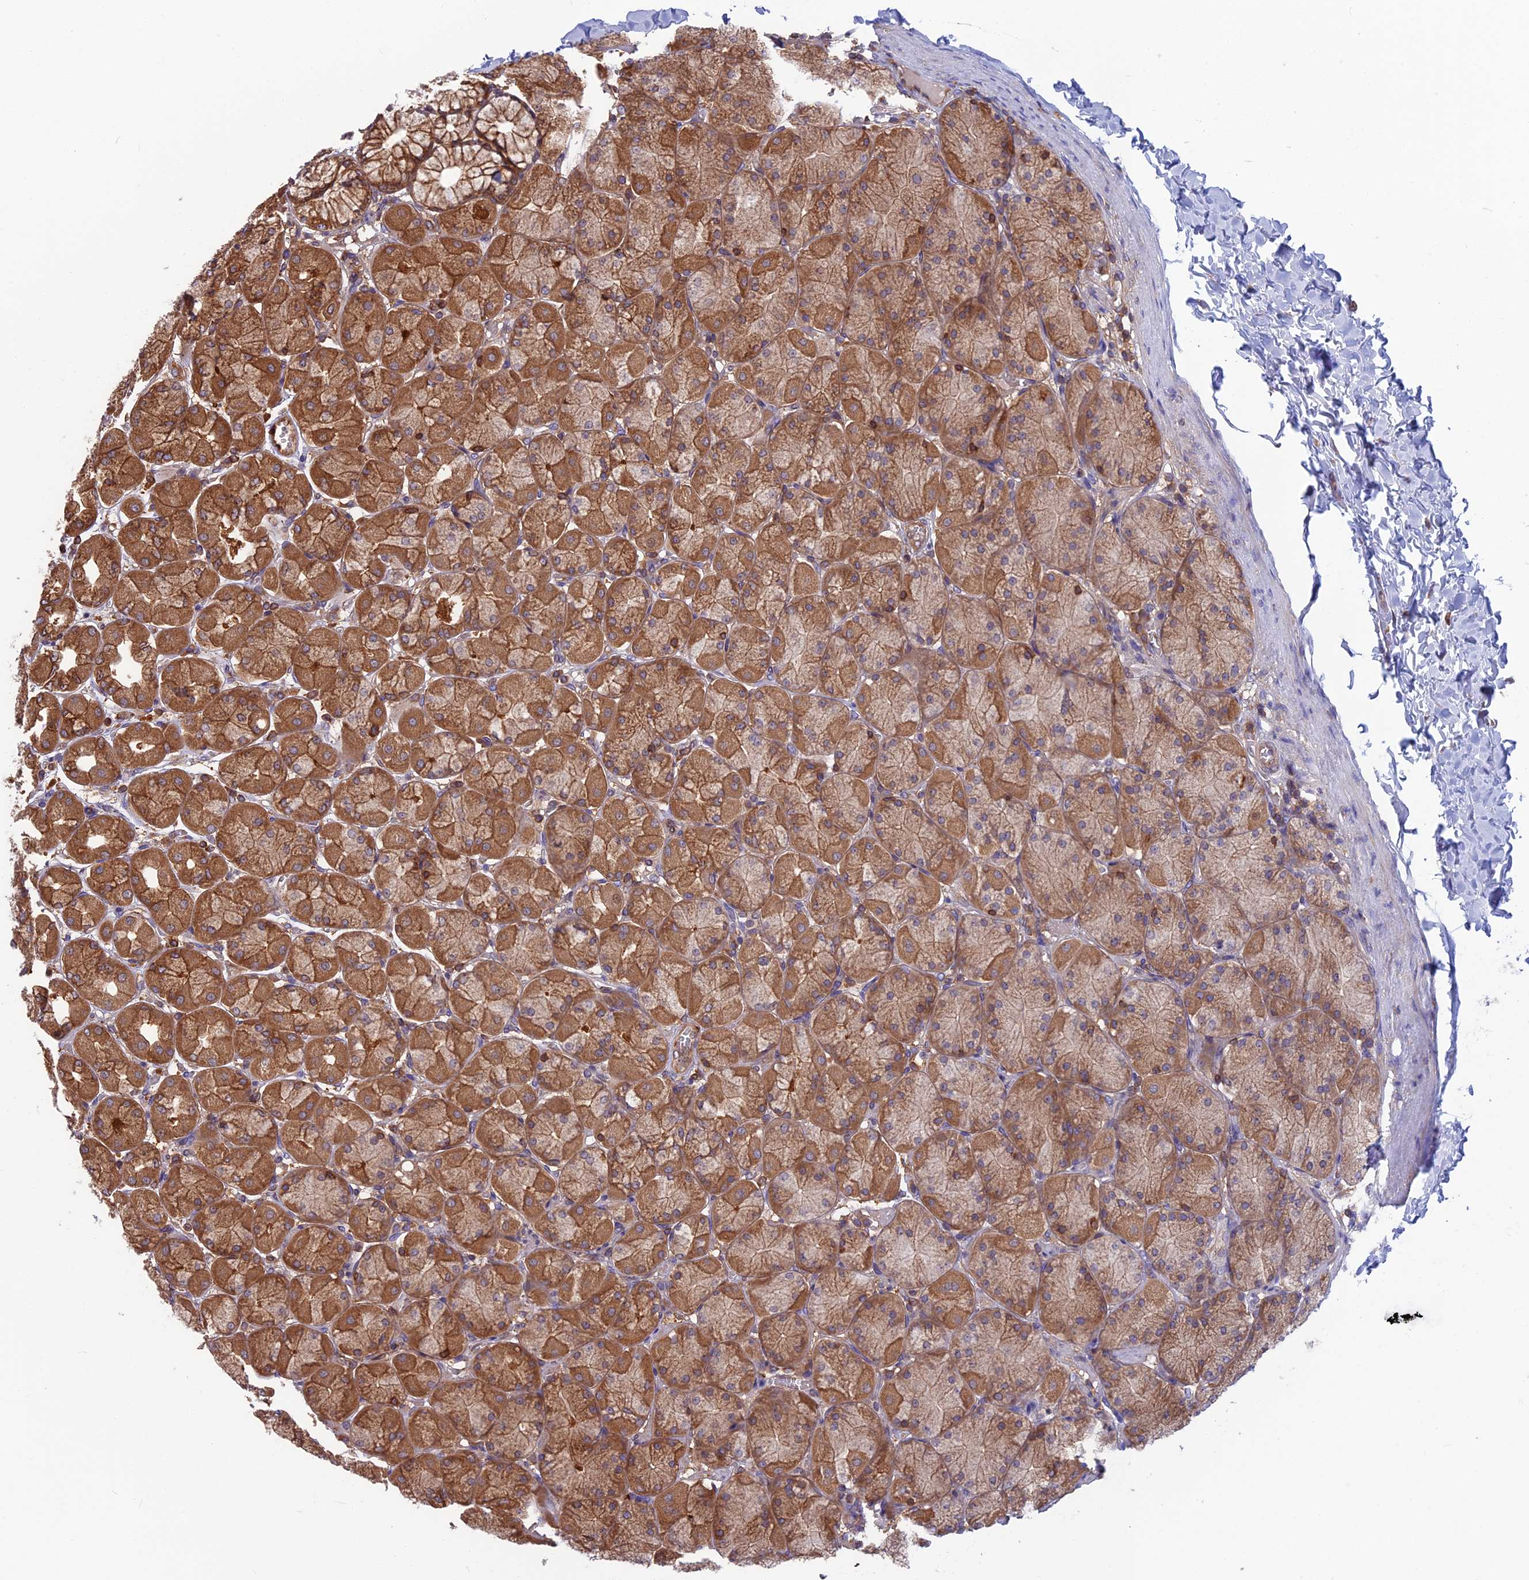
{"staining": {"intensity": "strong", "quantity": ">75%", "location": "cytoplasmic/membranous"}, "tissue": "stomach", "cell_type": "Glandular cells", "image_type": "normal", "snomed": [{"axis": "morphology", "description": "Normal tissue, NOS"}, {"axis": "topography", "description": "Stomach, upper"}], "caption": "A high amount of strong cytoplasmic/membranous staining is identified in approximately >75% of glandular cells in unremarkable stomach. (Brightfield microscopy of DAB IHC at high magnification).", "gene": "WDR1", "patient": {"sex": "female", "age": 56}}